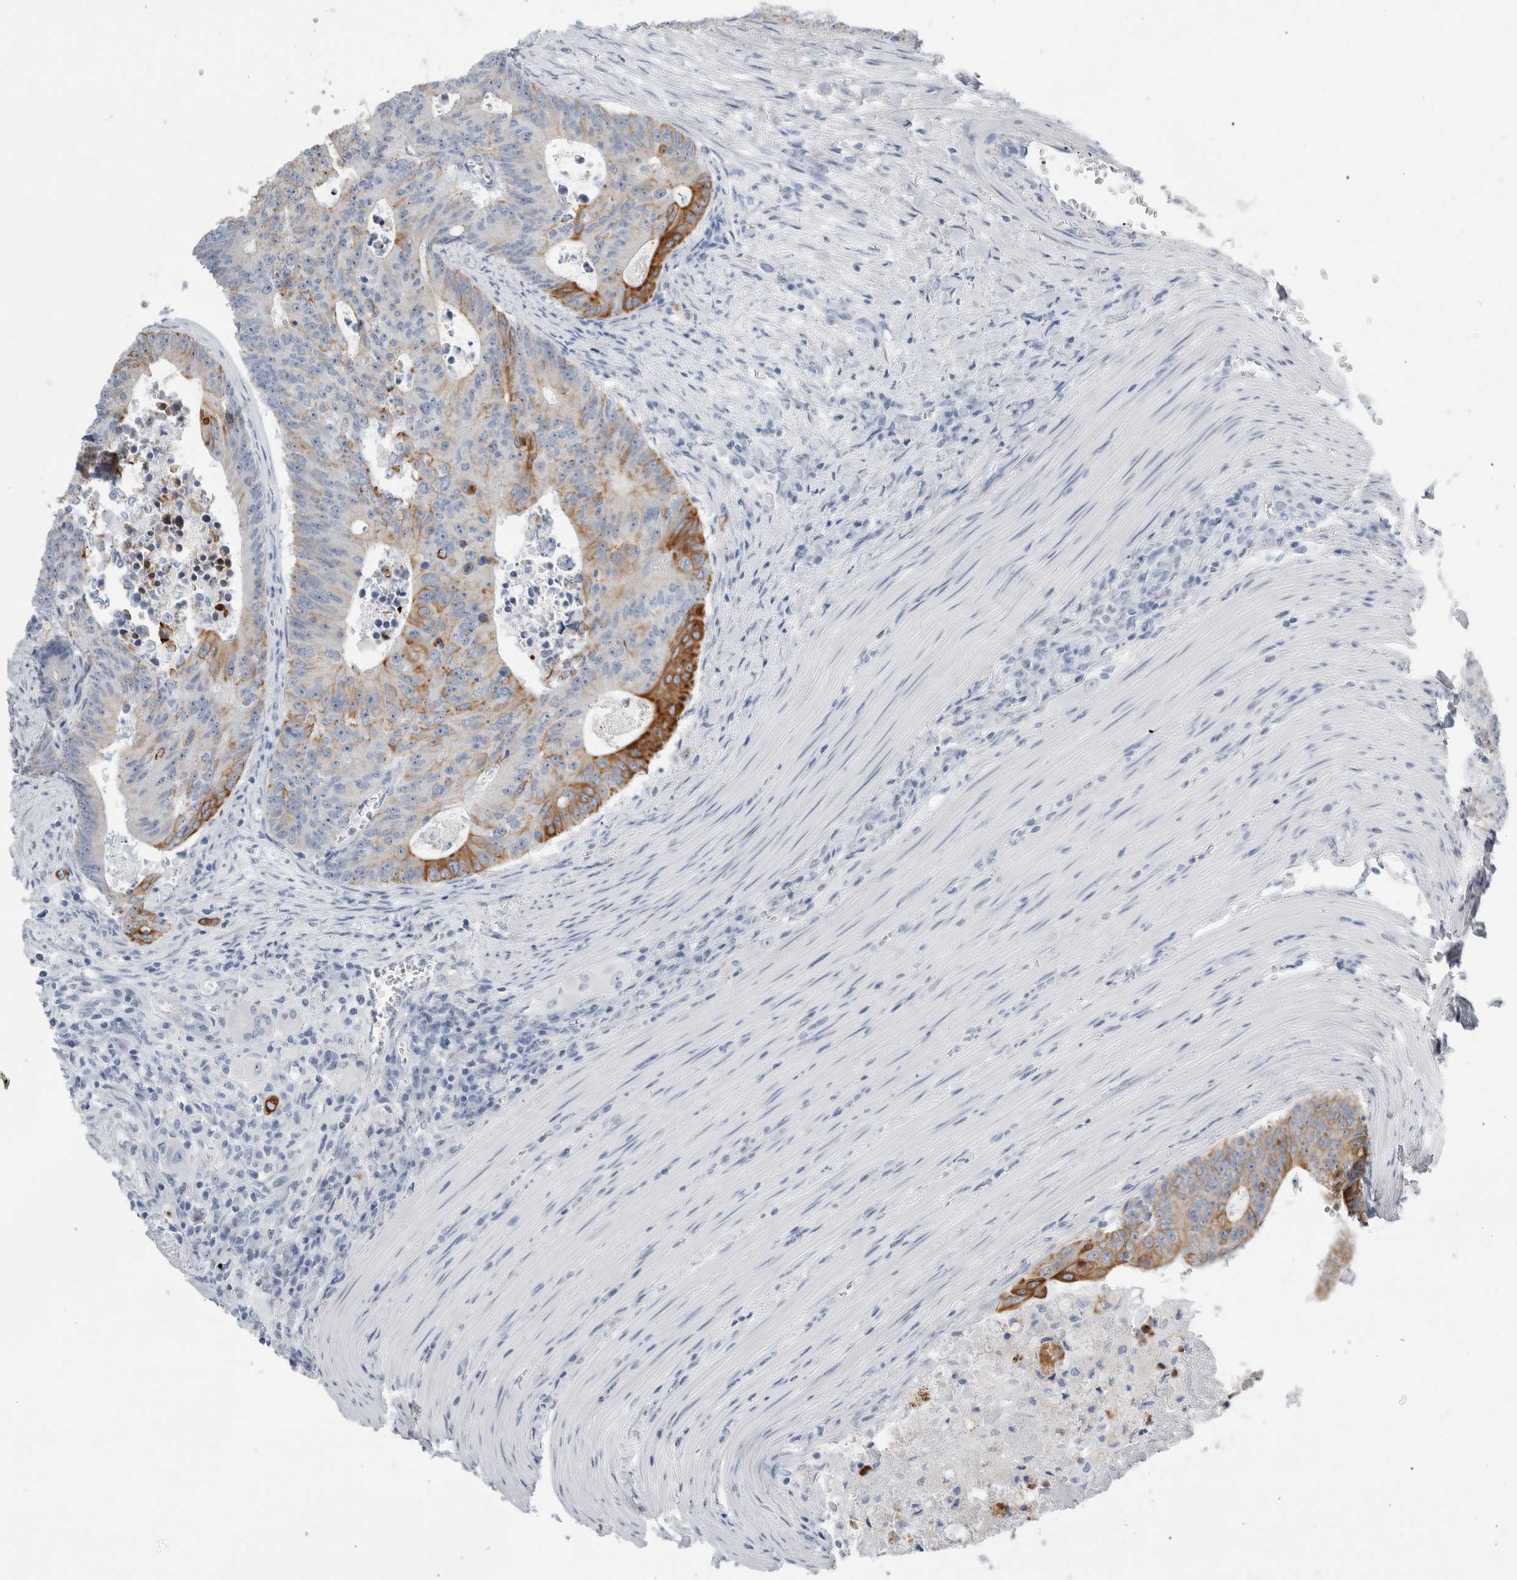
{"staining": {"intensity": "strong", "quantity": "<25%", "location": "cytoplasmic/membranous"}, "tissue": "colorectal cancer", "cell_type": "Tumor cells", "image_type": "cancer", "snomed": [{"axis": "morphology", "description": "Adenocarcinoma, NOS"}, {"axis": "topography", "description": "Colon"}], "caption": "Protein analysis of colorectal cancer (adenocarcinoma) tissue shows strong cytoplasmic/membranous expression in about <25% of tumor cells.", "gene": "RPH3AL", "patient": {"sex": "male", "age": 87}}